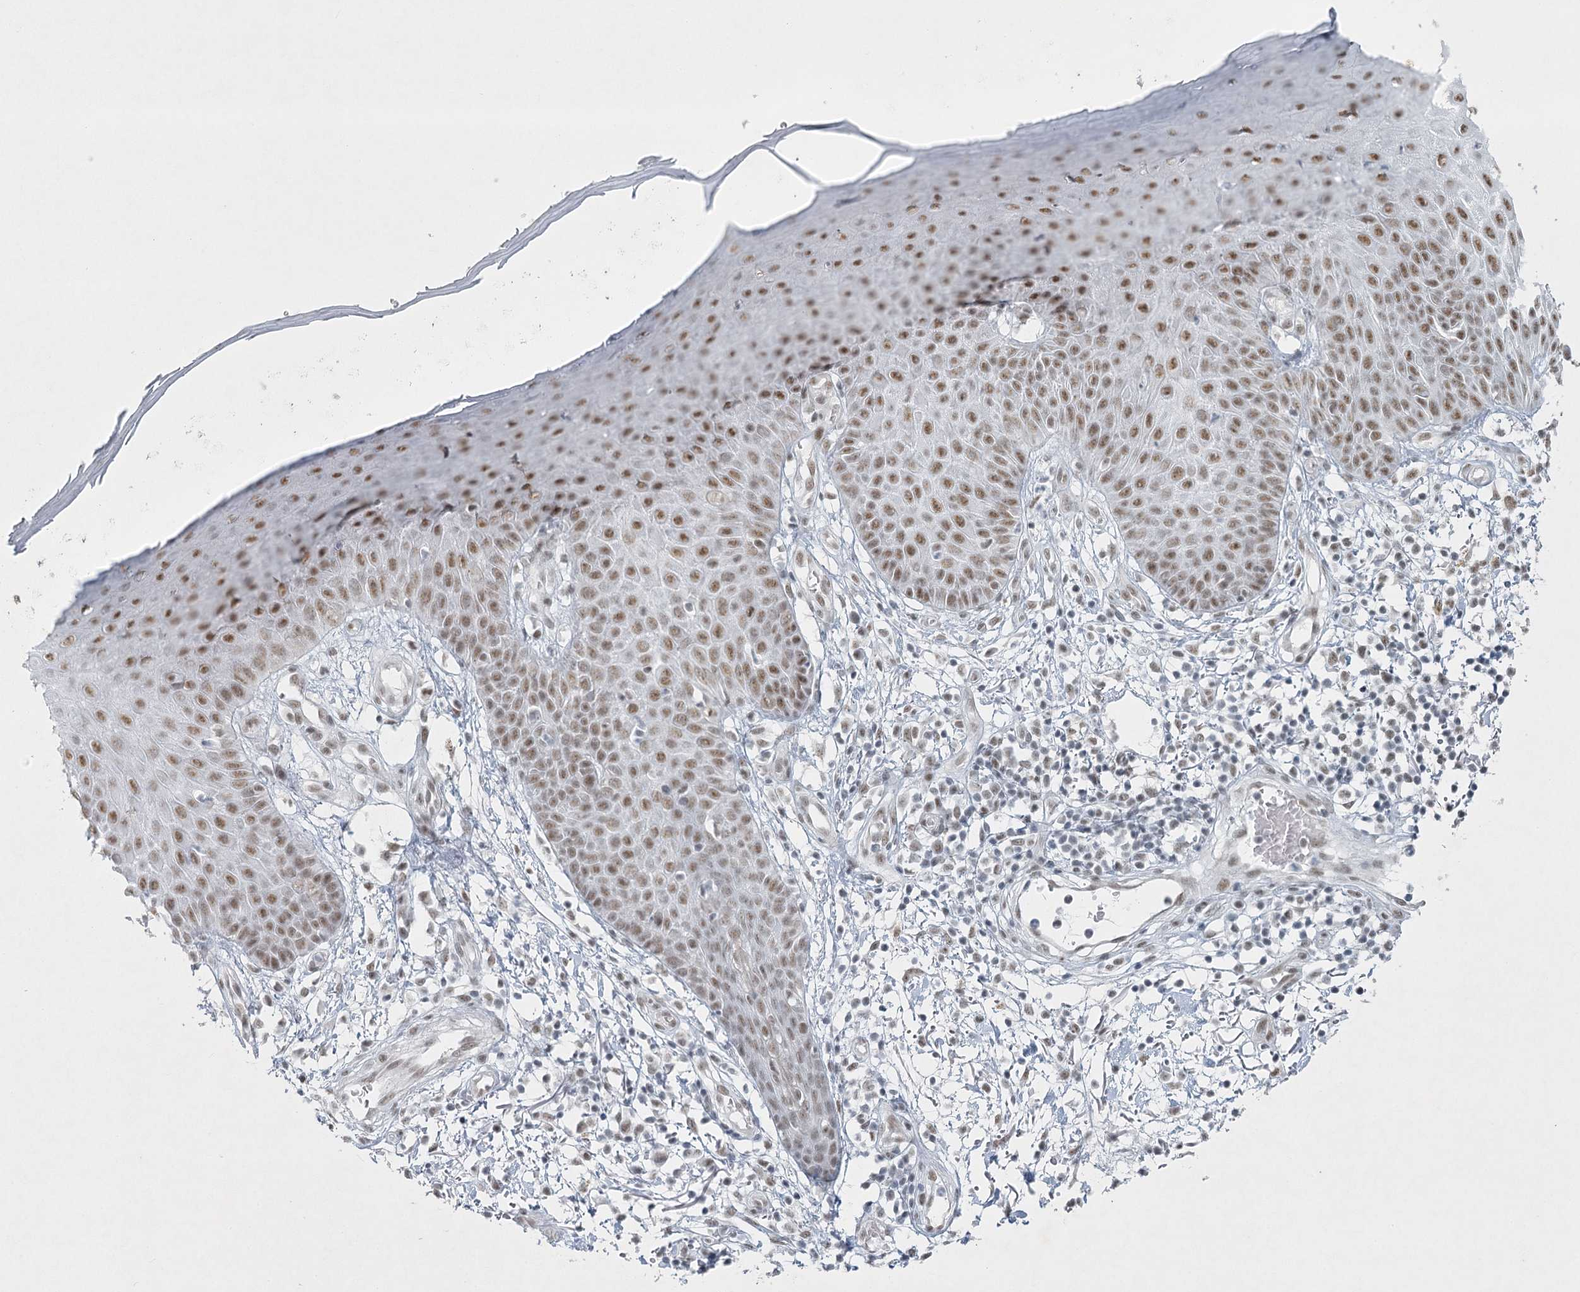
{"staining": {"intensity": "moderate", "quantity": "25%-75%", "location": "nuclear"}, "tissue": "skin", "cell_type": "Fibroblasts", "image_type": "normal", "snomed": [{"axis": "morphology", "description": "Normal tissue, NOS"}, {"axis": "morphology", "description": "Inflammation, NOS"}, {"axis": "topography", "description": "Skin"}], "caption": "Moderate nuclear protein staining is identified in about 25%-75% of fibroblasts in skin.", "gene": "U2SURP", "patient": {"sex": "female", "age": 44}}